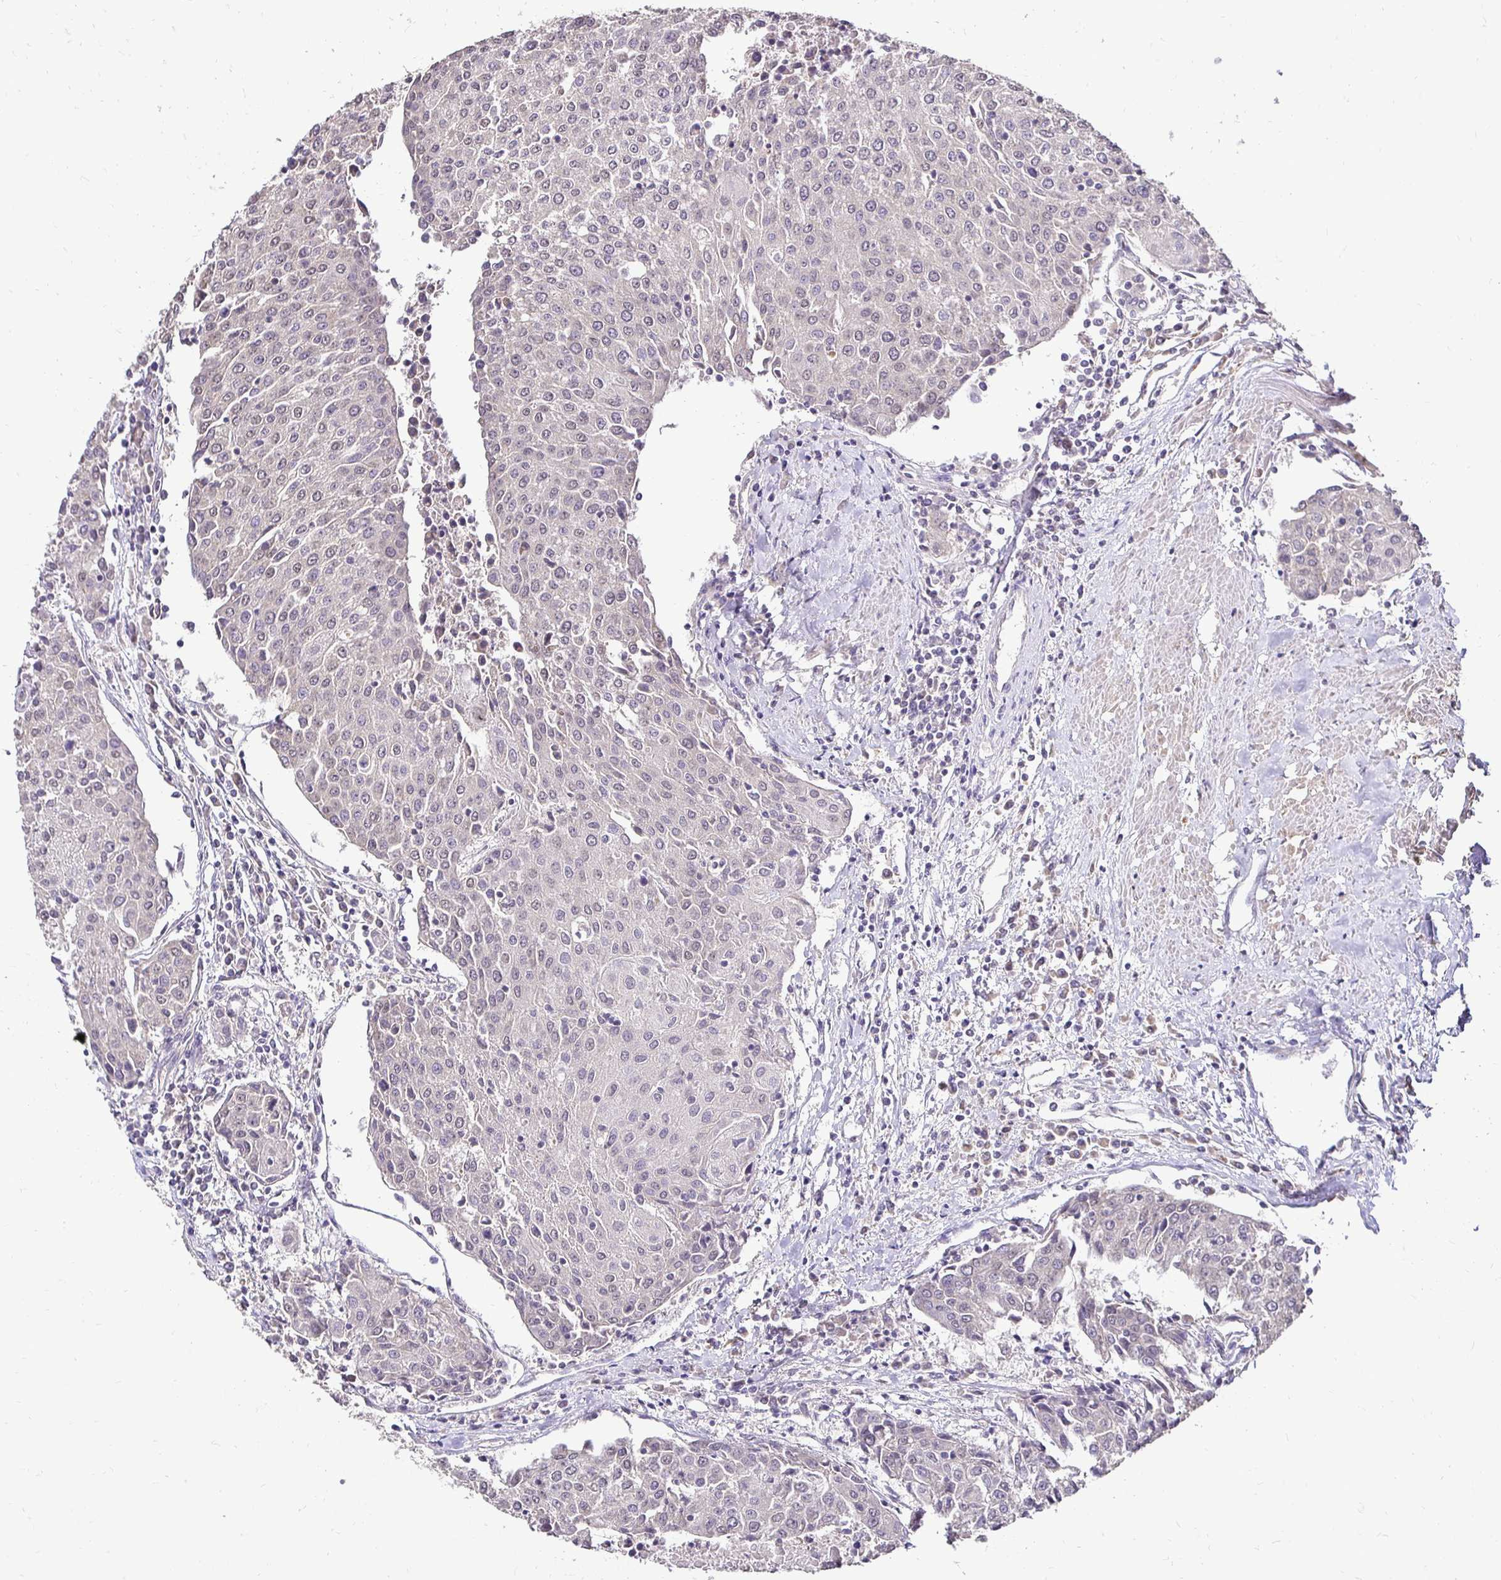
{"staining": {"intensity": "negative", "quantity": "none", "location": "none"}, "tissue": "urothelial cancer", "cell_type": "Tumor cells", "image_type": "cancer", "snomed": [{"axis": "morphology", "description": "Urothelial carcinoma, High grade"}, {"axis": "topography", "description": "Urinary bladder"}], "caption": "This is a photomicrograph of IHC staining of urothelial carcinoma (high-grade), which shows no expression in tumor cells. Brightfield microscopy of immunohistochemistry (IHC) stained with DAB (brown) and hematoxylin (blue), captured at high magnification.", "gene": "RHEBL1", "patient": {"sex": "female", "age": 85}}